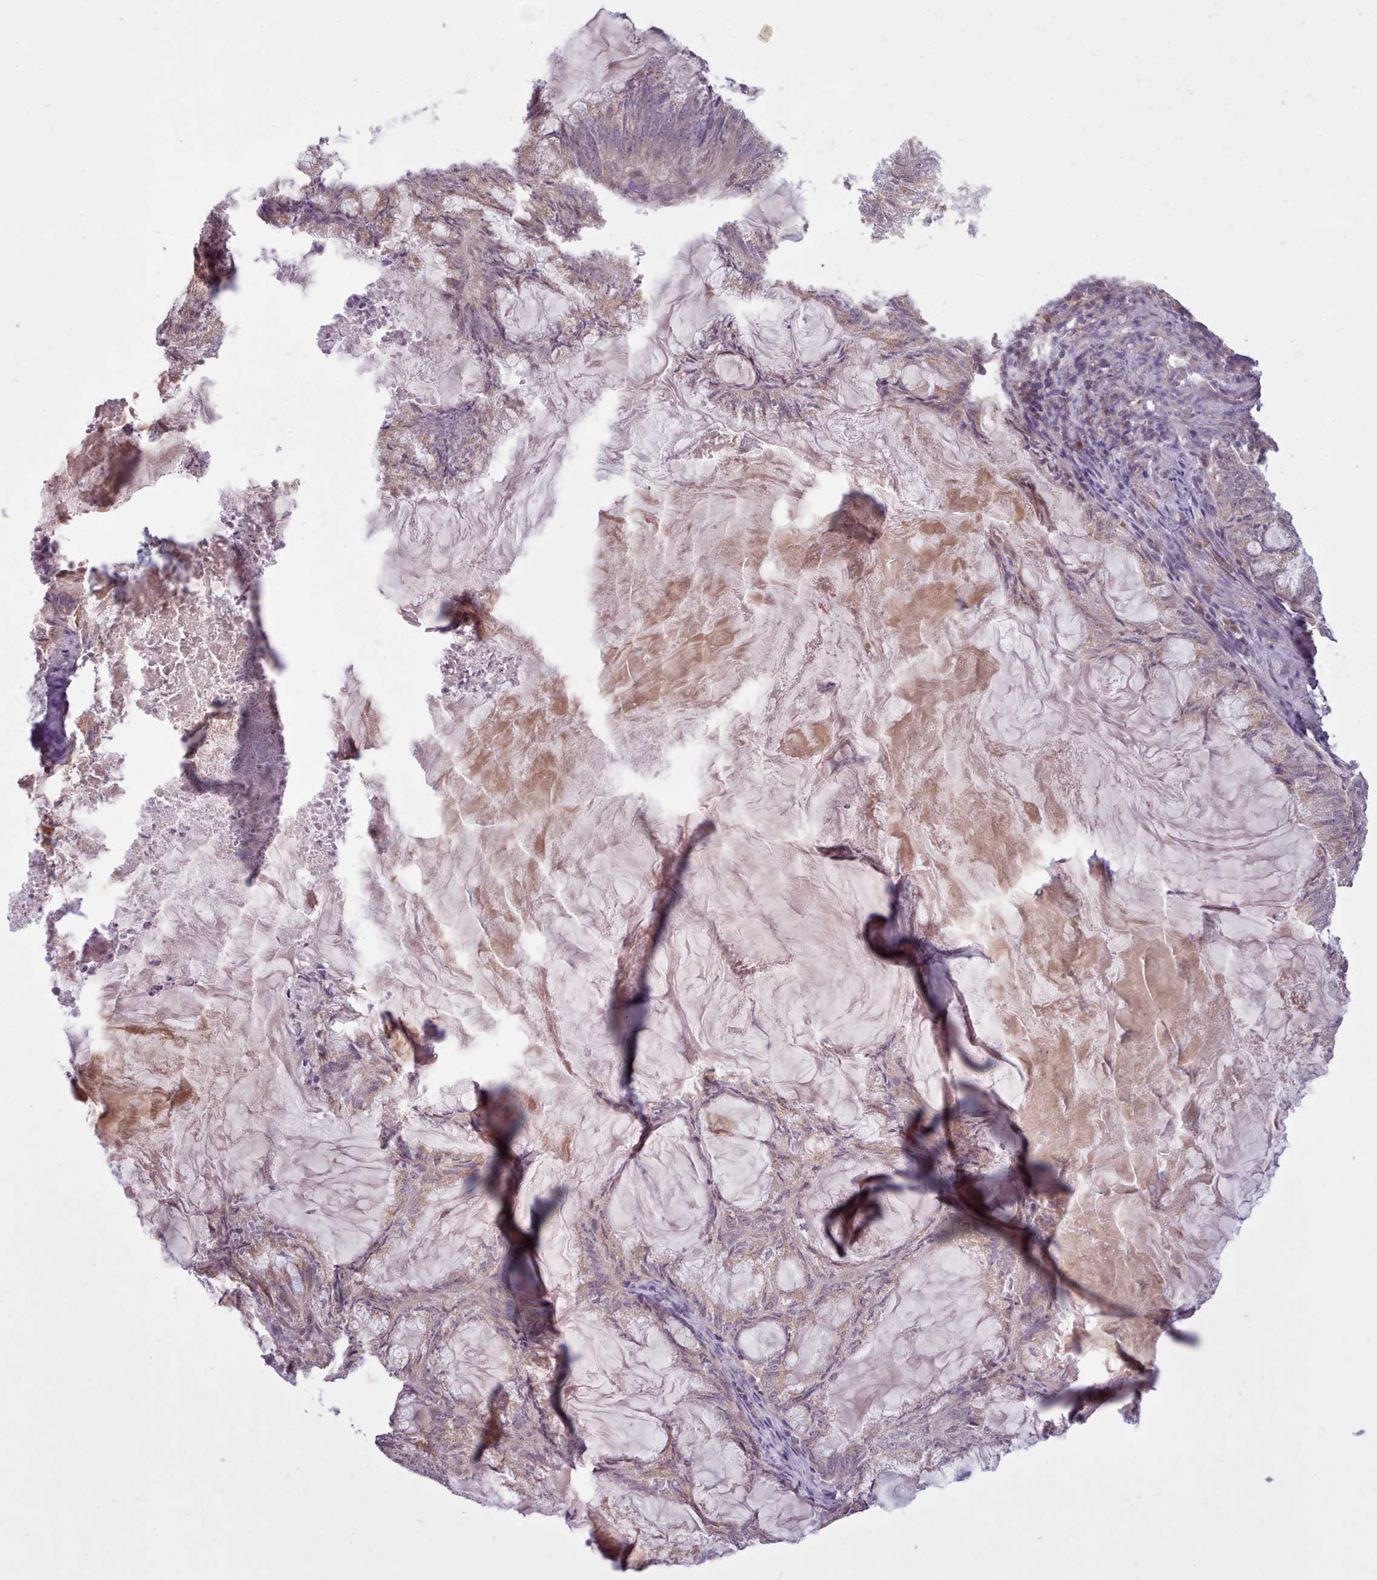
{"staining": {"intensity": "weak", "quantity": "<25%", "location": "cytoplasmic/membranous"}, "tissue": "endometrial cancer", "cell_type": "Tumor cells", "image_type": "cancer", "snomed": [{"axis": "morphology", "description": "Adenocarcinoma, NOS"}, {"axis": "topography", "description": "Endometrium"}], "caption": "Tumor cells are negative for brown protein staining in endometrial adenocarcinoma. Nuclei are stained in blue.", "gene": "NMRK1", "patient": {"sex": "female", "age": 86}}